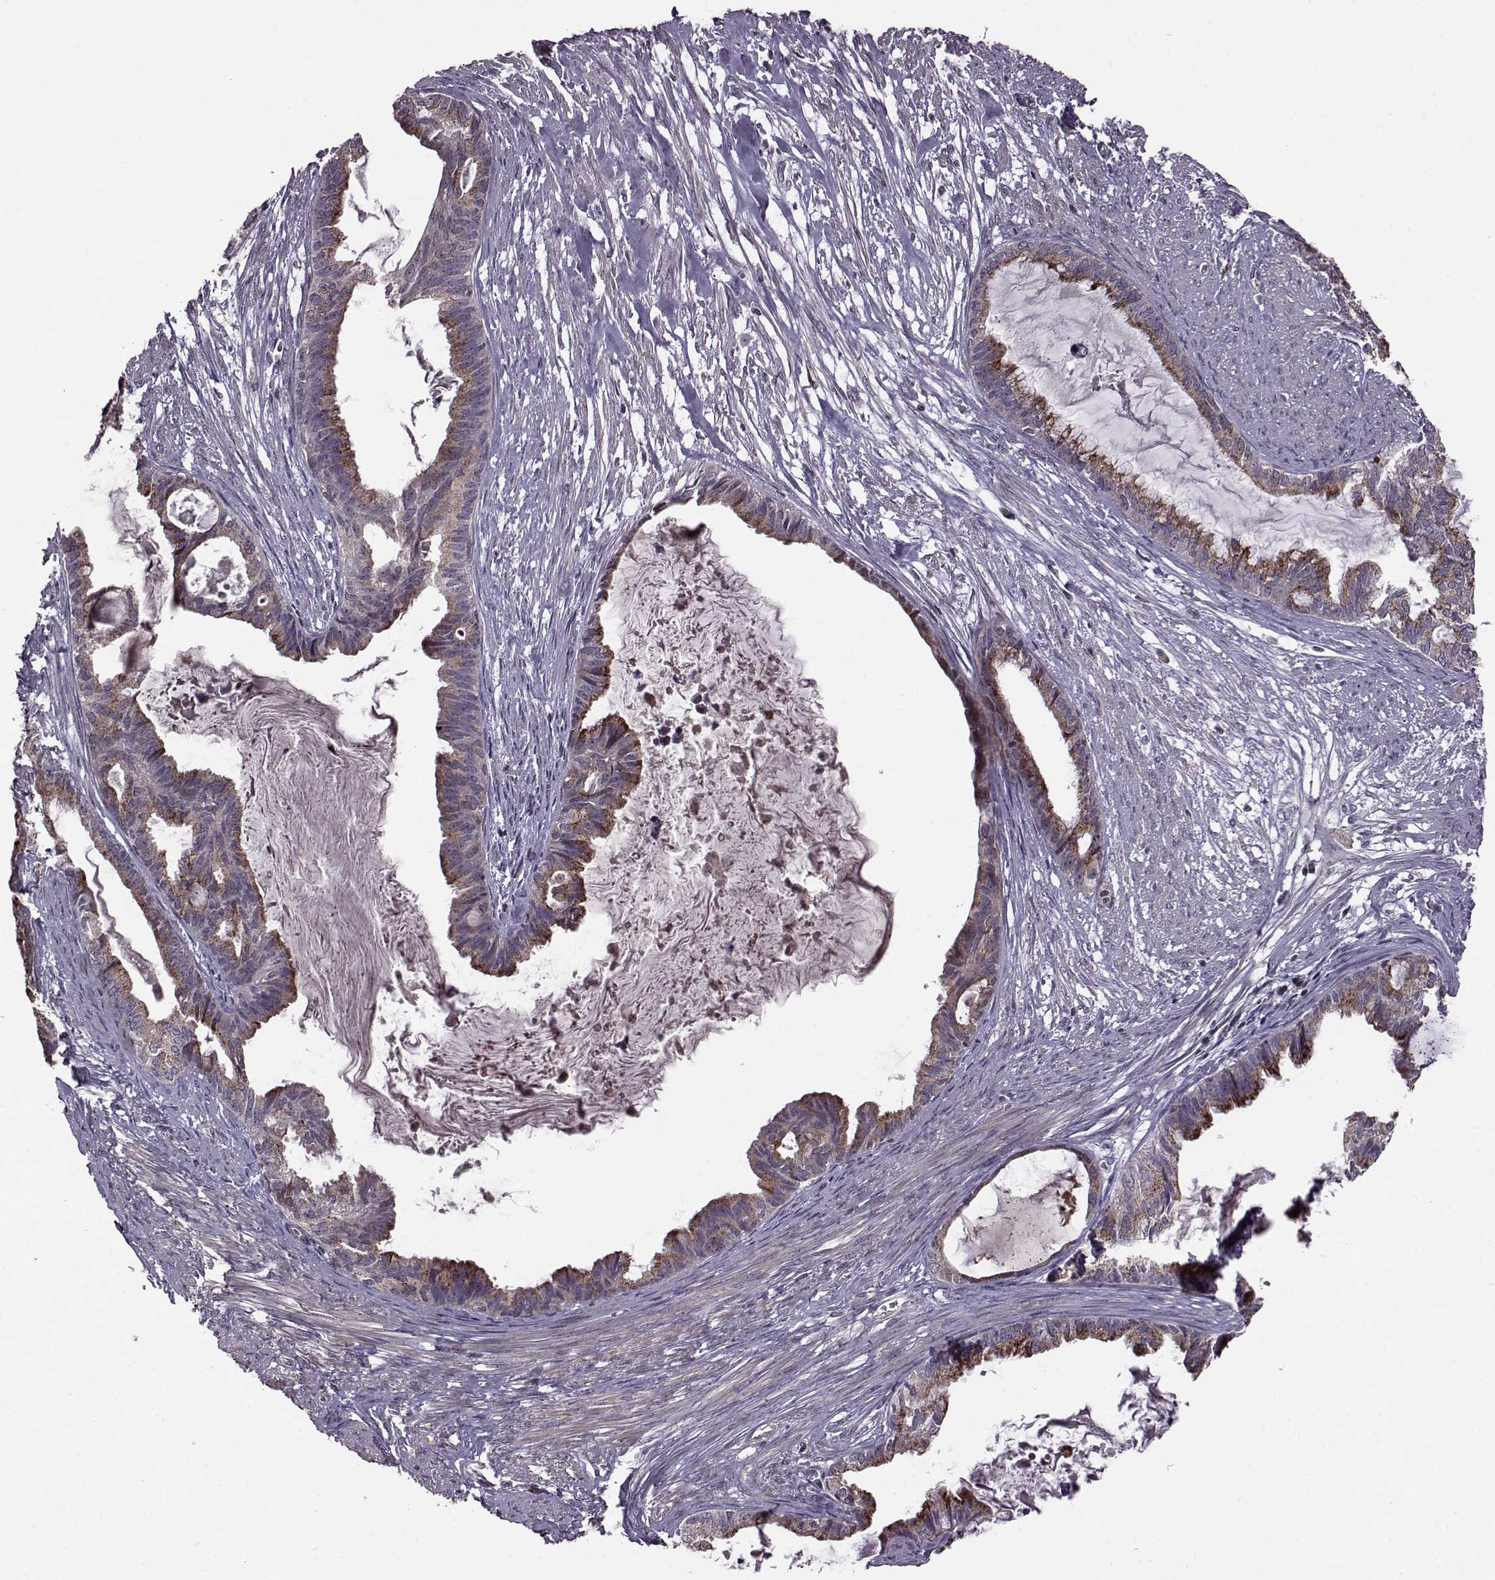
{"staining": {"intensity": "strong", "quantity": "<25%", "location": "cytoplasmic/membranous"}, "tissue": "endometrial cancer", "cell_type": "Tumor cells", "image_type": "cancer", "snomed": [{"axis": "morphology", "description": "Adenocarcinoma, NOS"}, {"axis": "topography", "description": "Endometrium"}], "caption": "Brown immunohistochemical staining in human endometrial adenocarcinoma demonstrates strong cytoplasmic/membranous staining in about <25% of tumor cells.", "gene": "TRMU", "patient": {"sex": "female", "age": 86}}